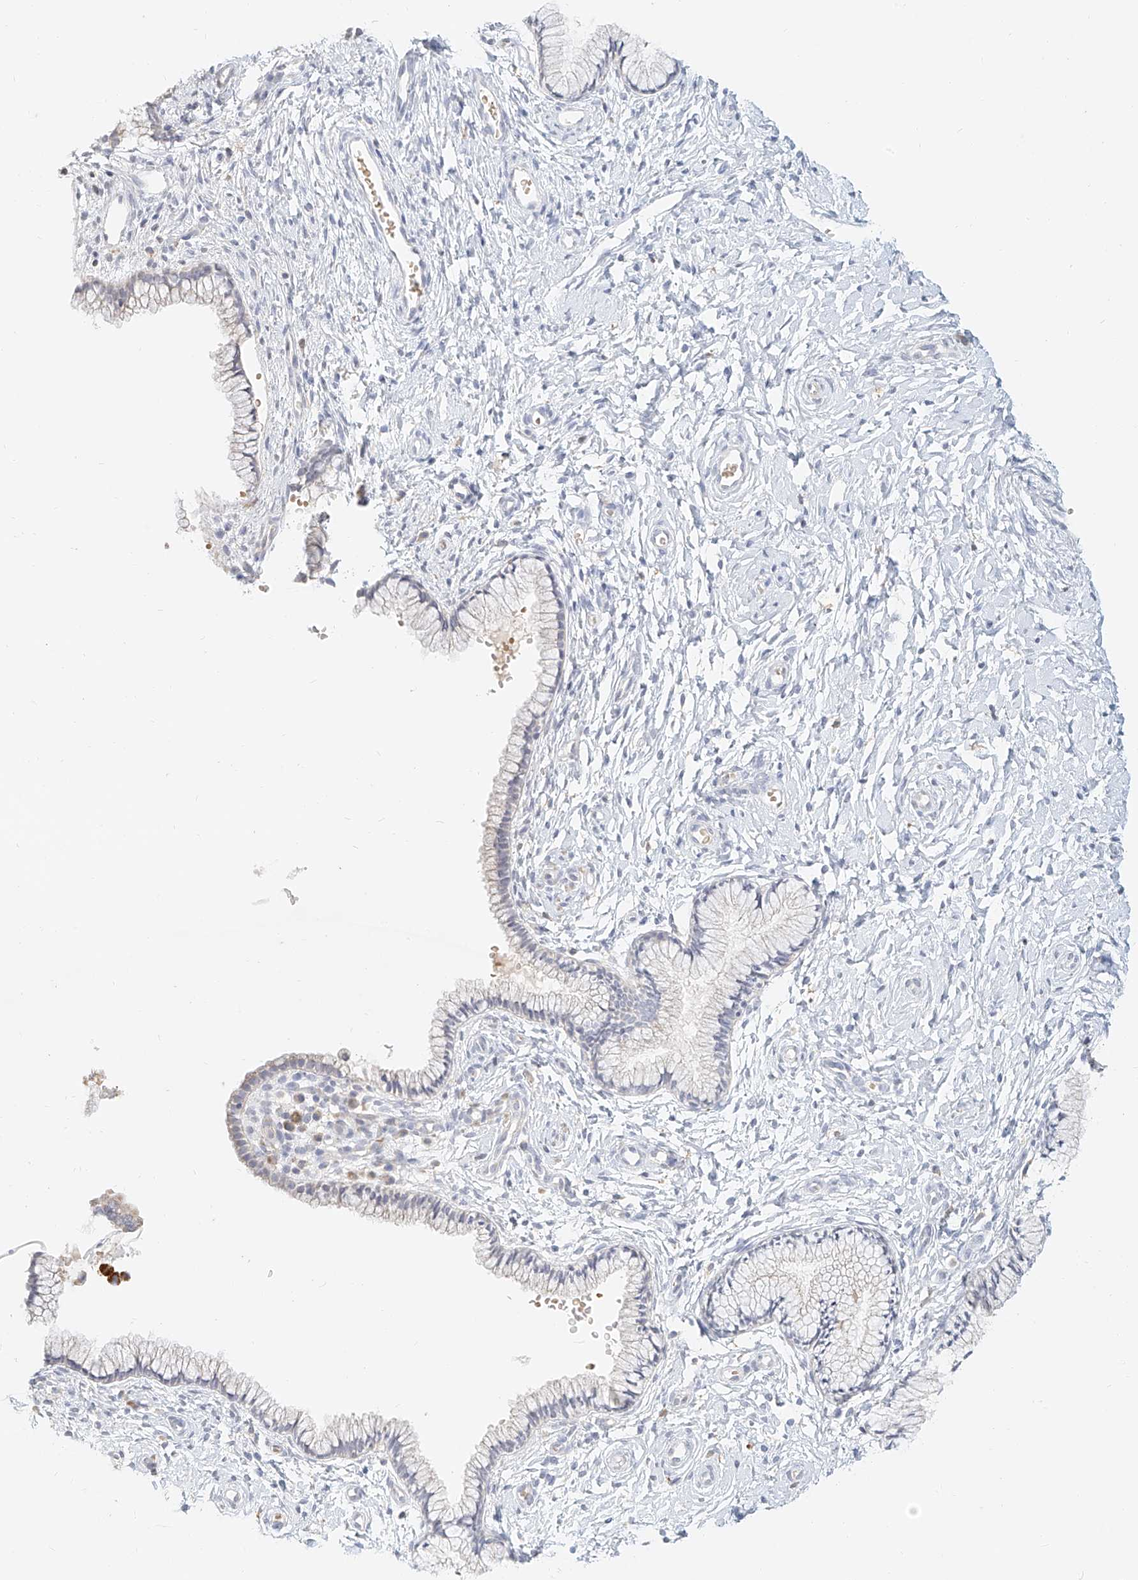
{"staining": {"intensity": "negative", "quantity": "none", "location": "none"}, "tissue": "cervix", "cell_type": "Glandular cells", "image_type": "normal", "snomed": [{"axis": "morphology", "description": "Normal tissue, NOS"}, {"axis": "topography", "description": "Cervix"}], "caption": "This is an immunohistochemistry (IHC) image of unremarkable cervix. There is no expression in glandular cells.", "gene": "CXorf58", "patient": {"sex": "female", "age": 33}}